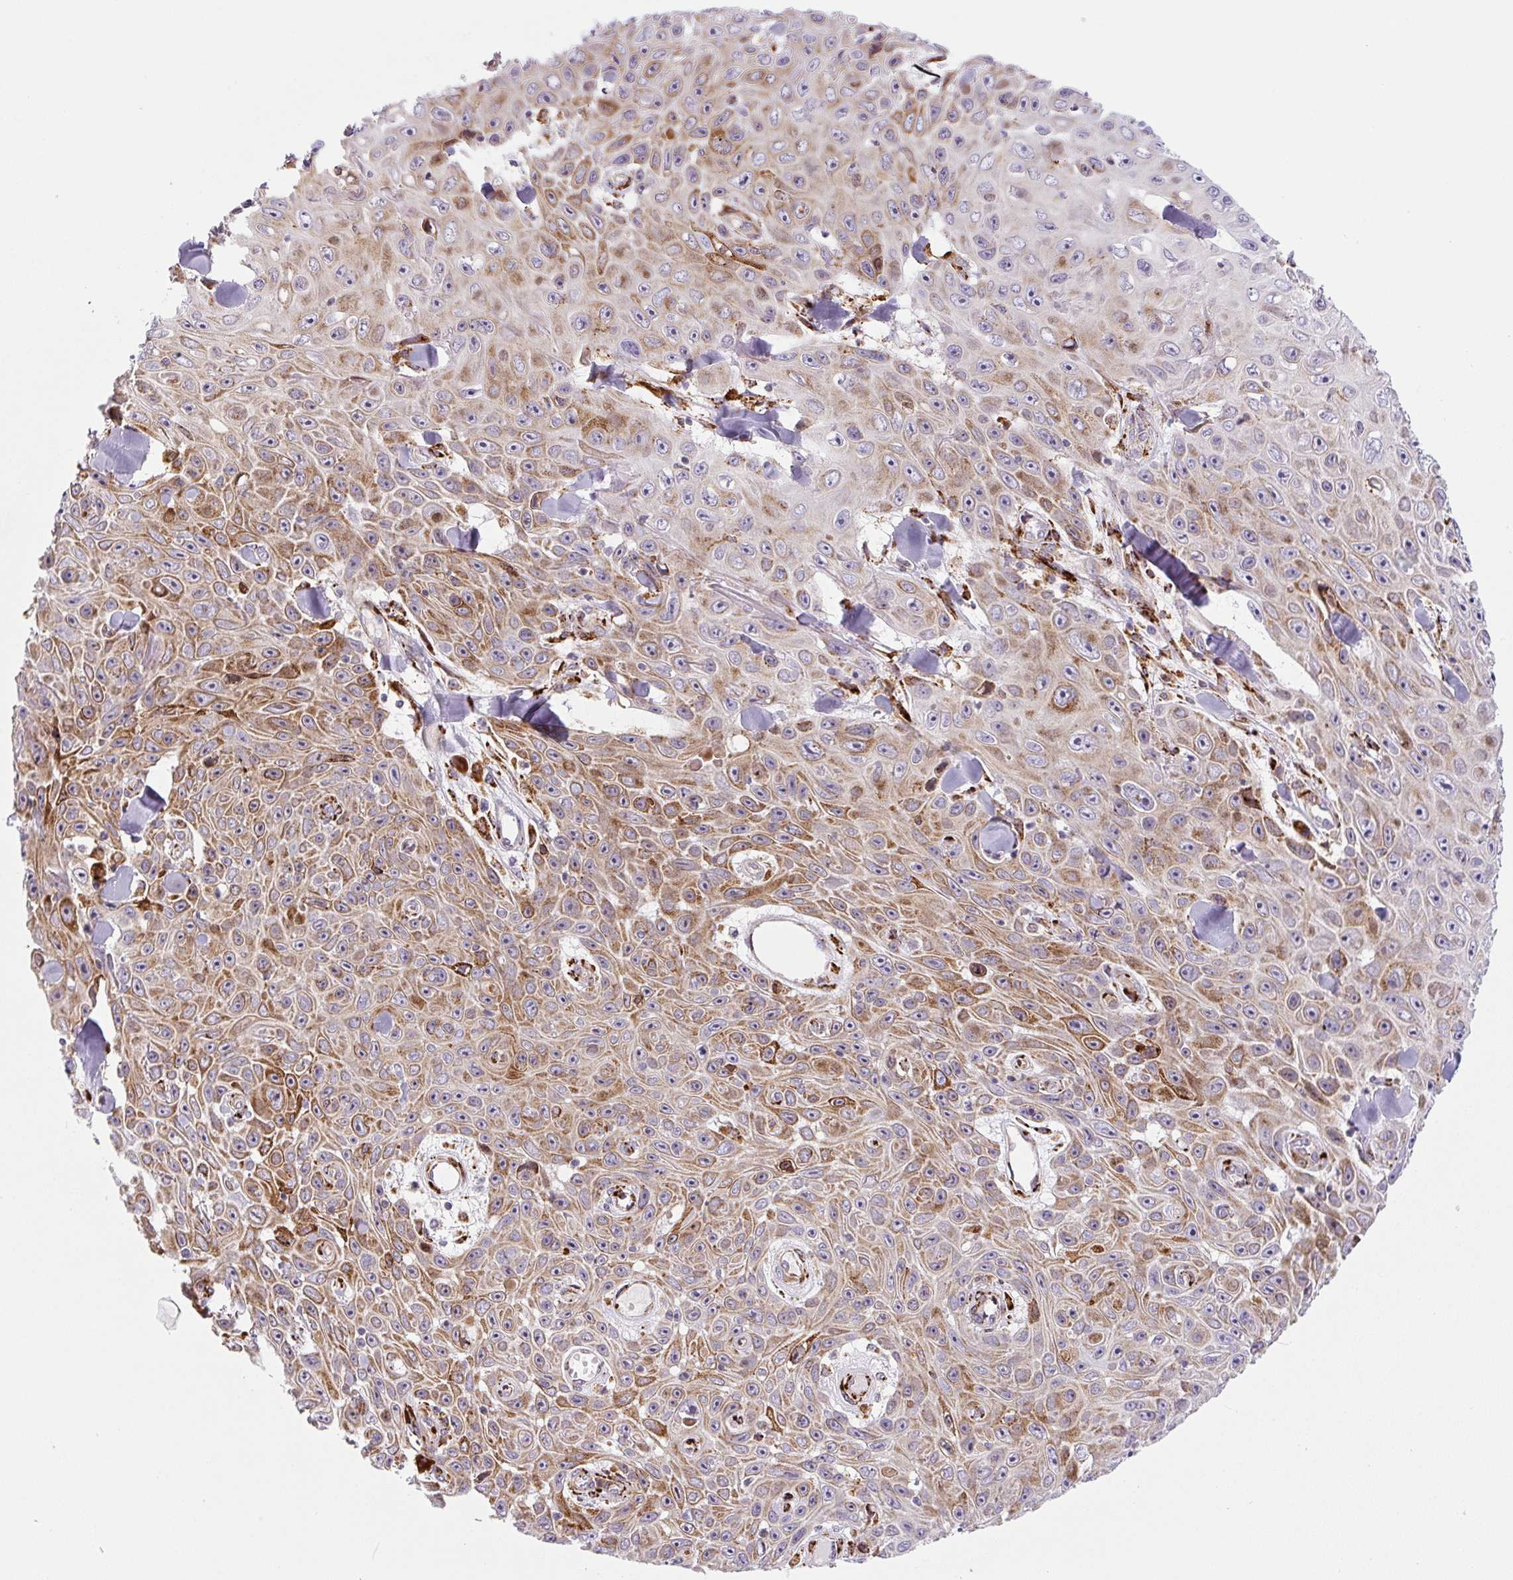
{"staining": {"intensity": "moderate", "quantity": ">75%", "location": "cytoplasmic/membranous"}, "tissue": "skin cancer", "cell_type": "Tumor cells", "image_type": "cancer", "snomed": [{"axis": "morphology", "description": "Squamous cell carcinoma, NOS"}, {"axis": "topography", "description": "Skin"}], "caption": "Tumor cells show medium levels of moderate cytoplasmic/membranous expression in approximately >75% of cells in squamous cell carcinoma (skin).", "gene": "DISP3", "patient": {"sex": "male", "age": 82}}